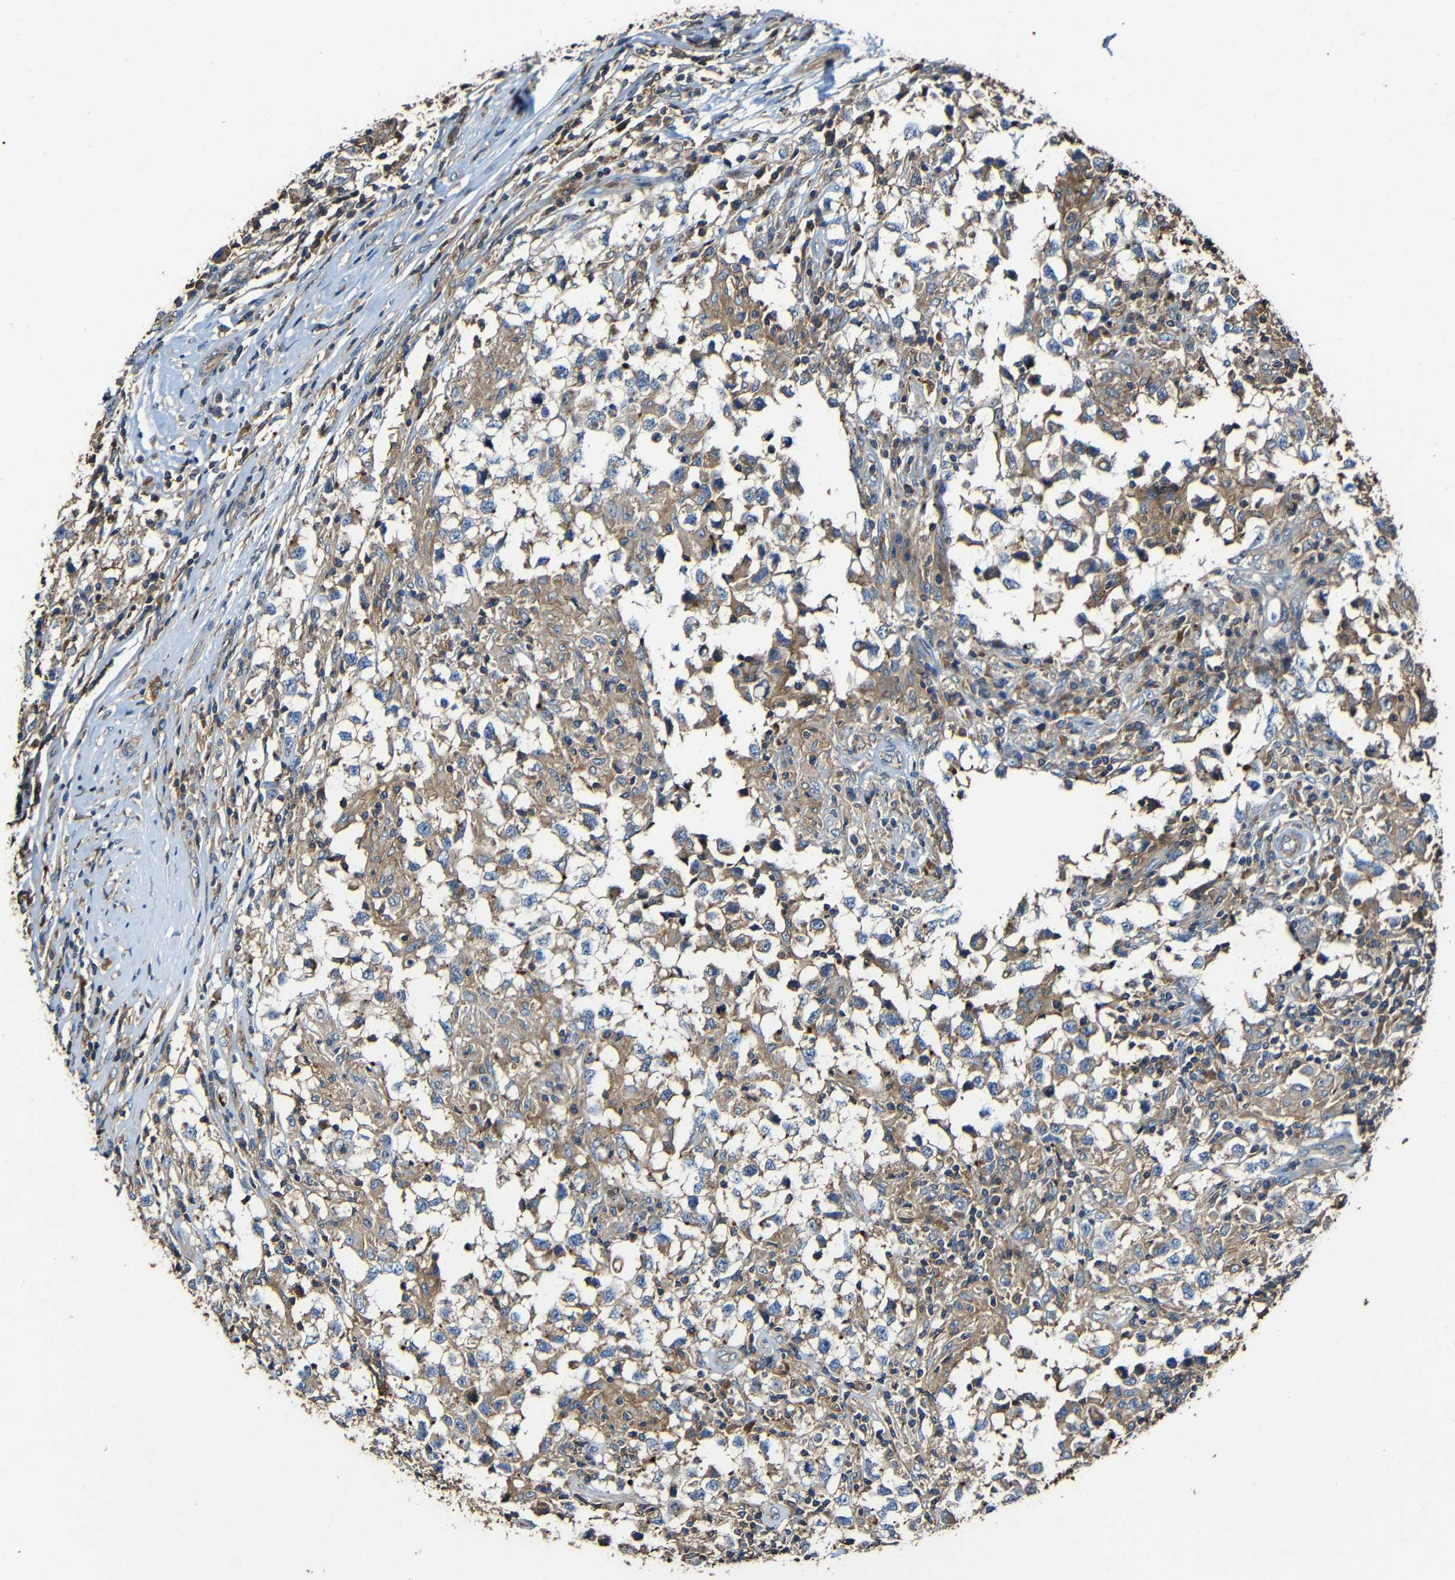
{"staining": {"intensity": "moderate", "quantity": ">75%", "location": "cytoplasmic/membranous"}, "tissue": "testis cancer", "cell_type": "Tumor cells", "image_type": "cancer", "snomed": [{"axis": "morphology", "description": "Carcinoma, Embryonal, NOS"}, {"axis": "topography", "description": "Testis"}], "caption": "There is medium levels of moderate cytoplasmic/membranous positivity in tumor cells of testis cancer (embryonal carcinoma), as demonstrated by immunohistochemical staining (brown color).", "gene": "RHOT2", "patient": {"sex": "male", "age": 21}}